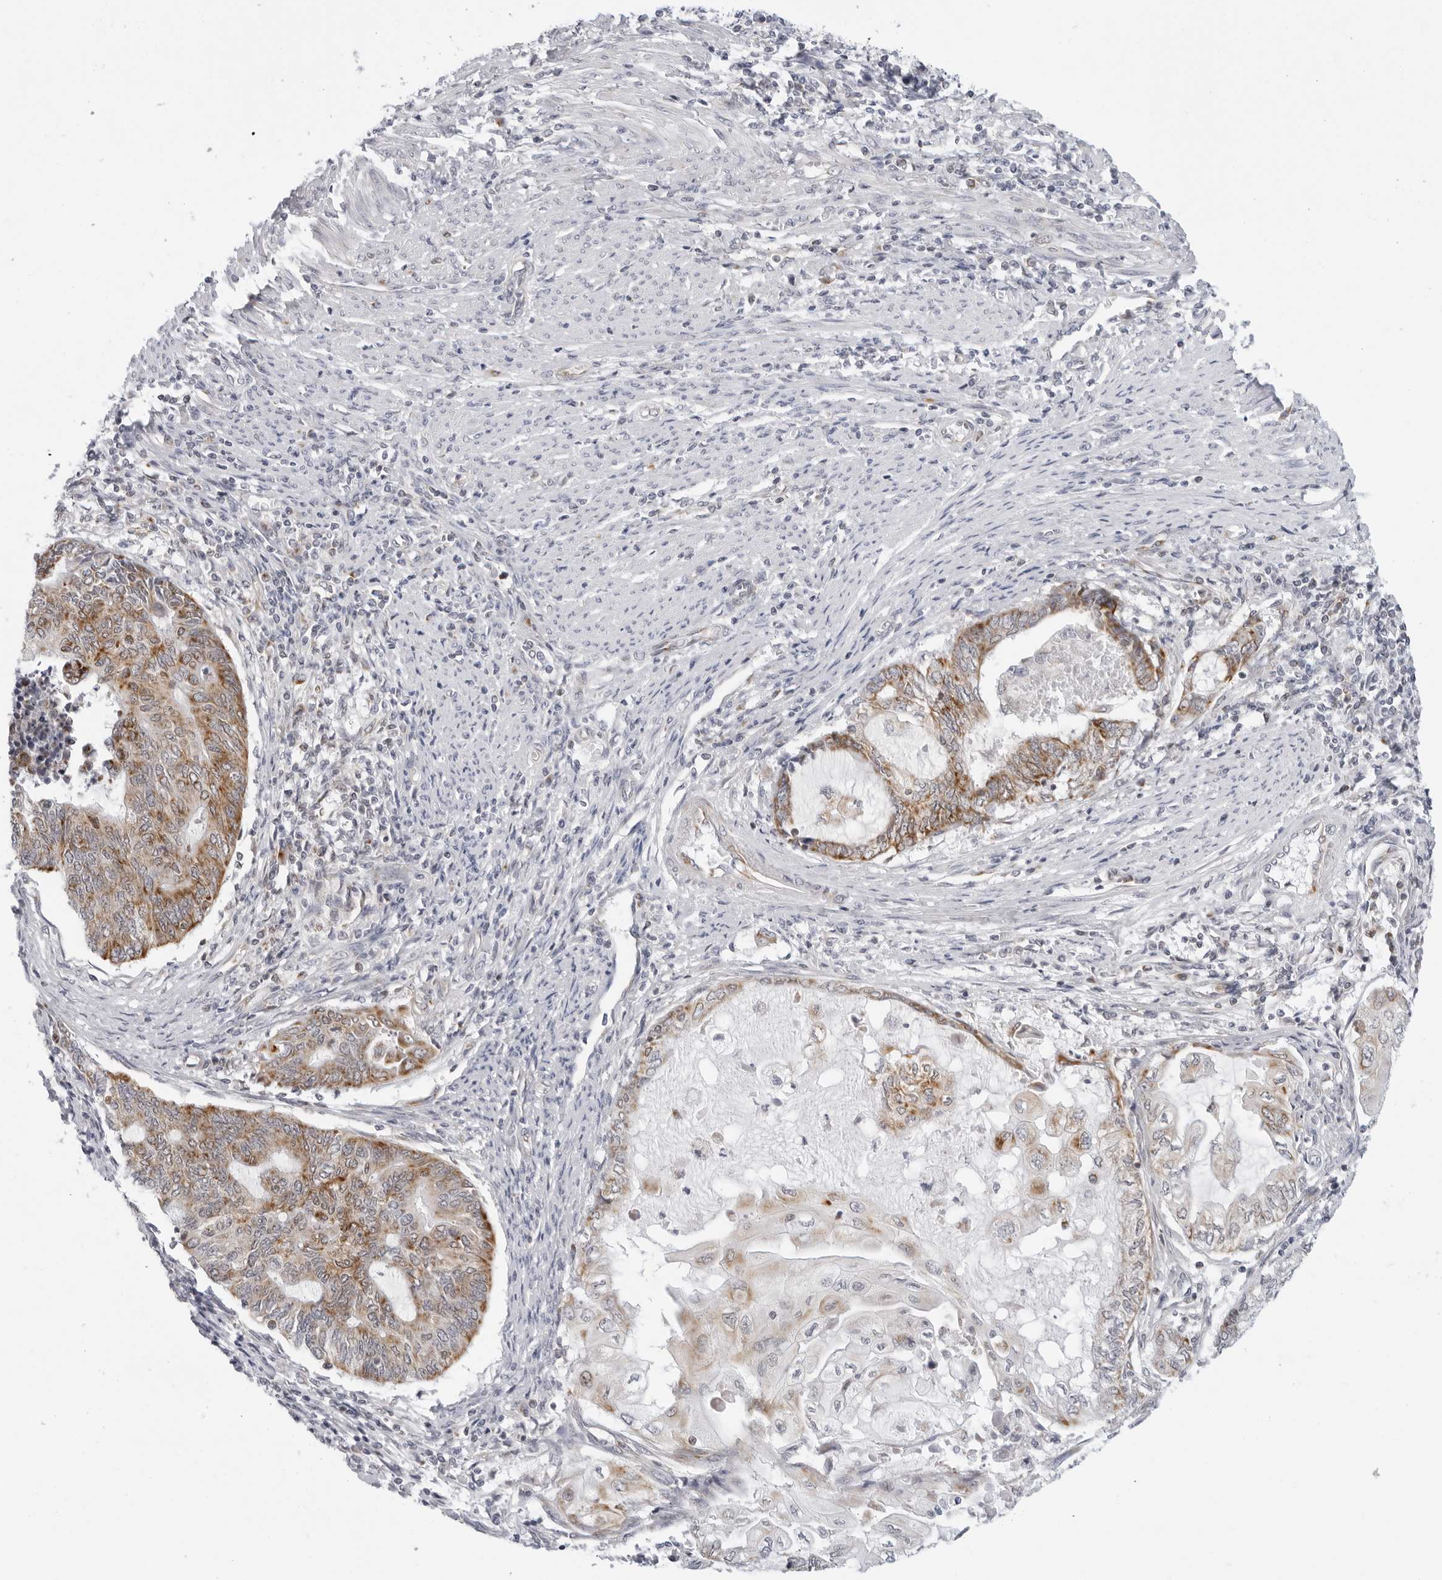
{"staining": {"intensity": "strong", "quantity": ">75%", "location": "cytoplasmic/membranous"}, "tissue": "endometrial cancer", "cell_type": "Tumor cells", "image_type": "cancer", "snomed": [{"axis": "morphology", "description": "Adenocarcinoma, NOS"}, {"axis": "topography", "description": "Uterus"}, {"axis": "topography", "description": "Endometrium"}], "caption": "The micrograph shows a brown stain indicating the presence of a protein in the cytoplasmic/membranous of tumor cells in endometrial adenocarcinoma. (Stains: DAB in brown, nuclei in blue, Microscopy: brightfield microscopy at high magnification).", "gene": "CIART", "patient": {"sex": "female", "age": 70}}